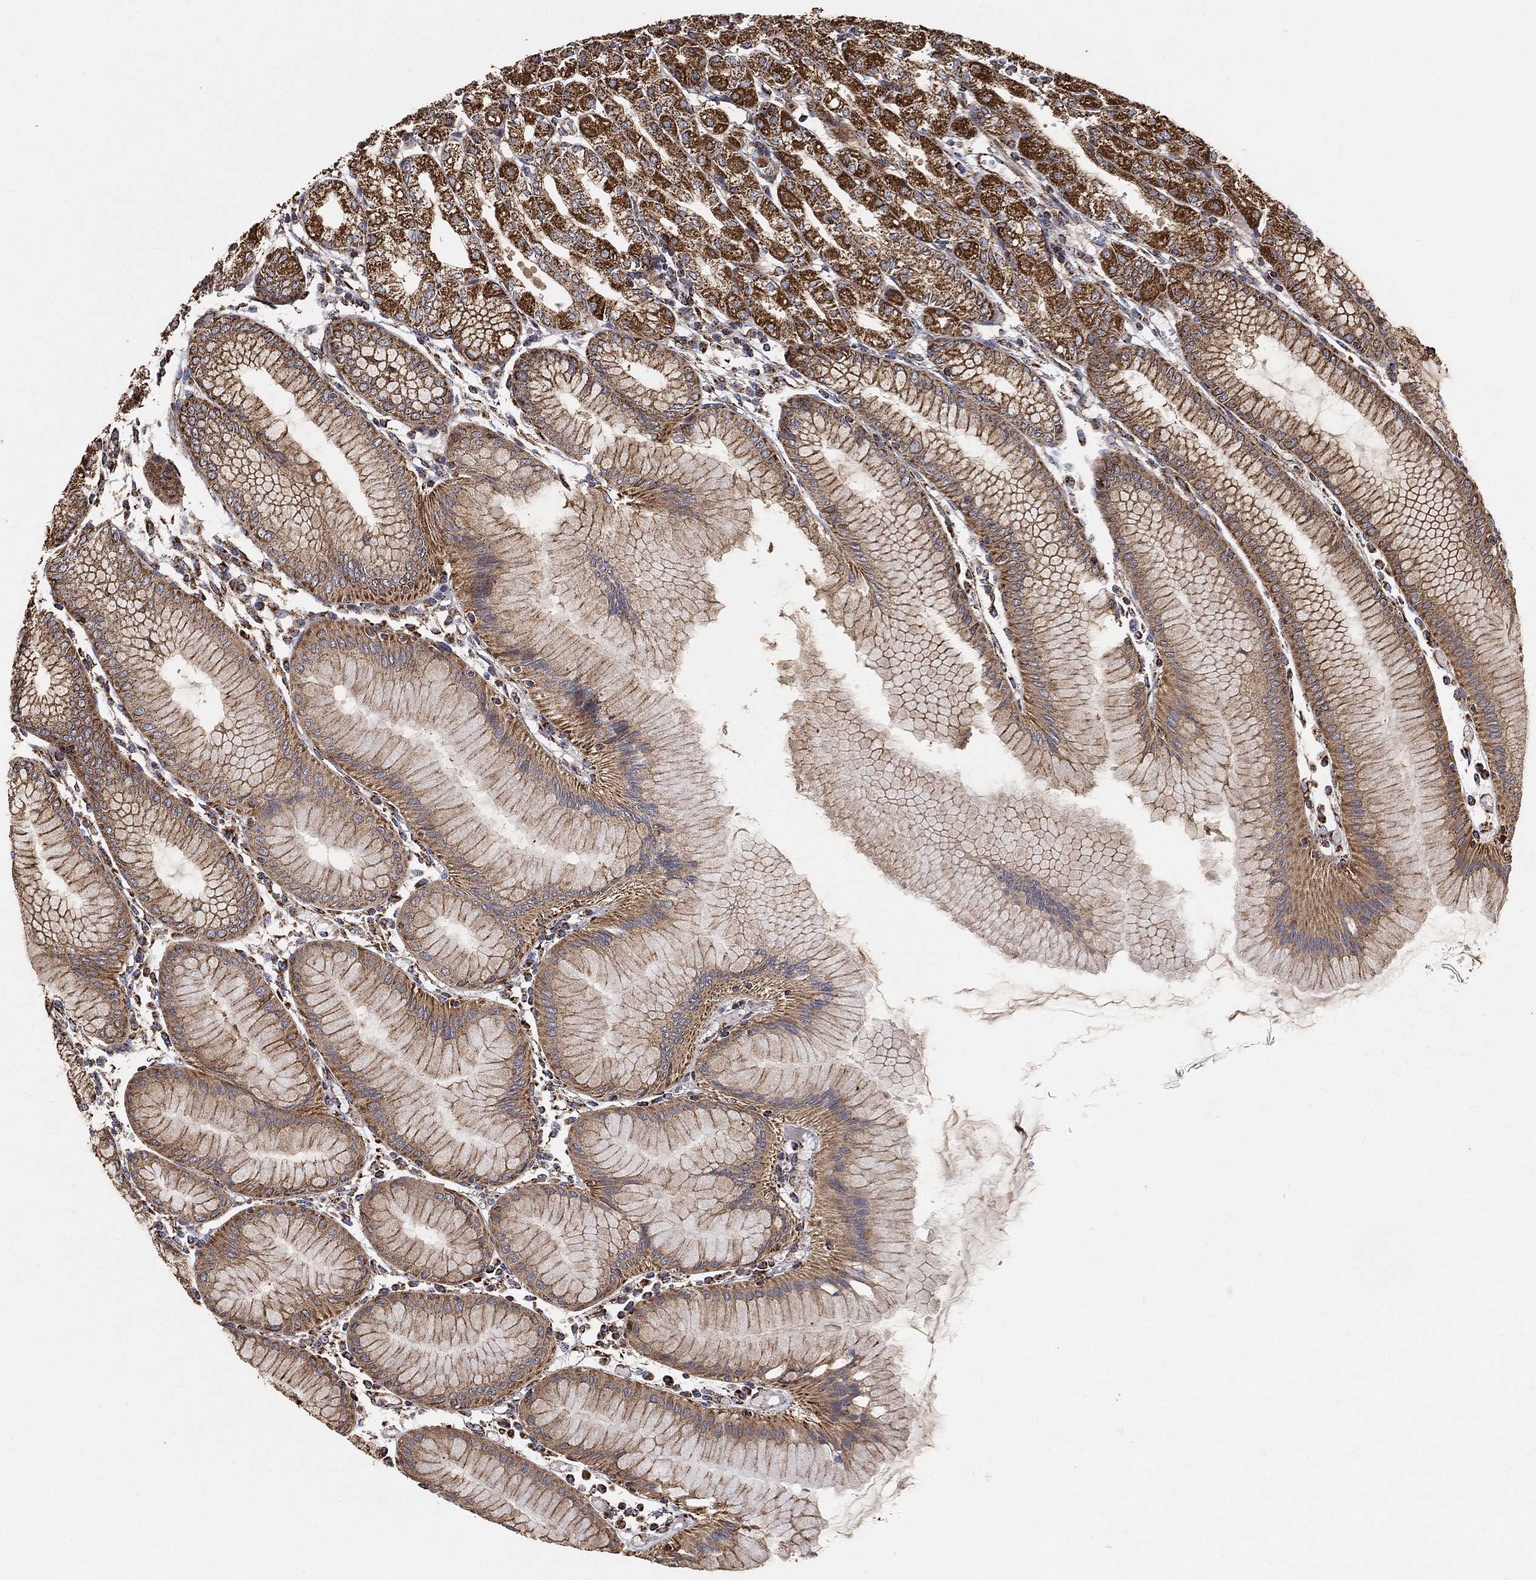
{"staining": {"intensity": "strong", "quantity": "25%-75%", "location": "cytoplasmic/membranous"}, "tissue": "stomach", "cell_type": "Glandular cells", "image_type": "normal", "snomed": [{"axis": "morphology", "description": "Normal tissue, NOS"}, {"axis": "topography", "description": "Stomach"}], "caption": "Immunohistochemistry photomicrograph of unremarkable human stomach stained for a protein (brown), which reveals high levels of strong cytoplasmic/membranous positivity in about 25%-75% of glandular cells.", "gene": "SLC38A7", "patient": {"sex": "female", "age": 57}}